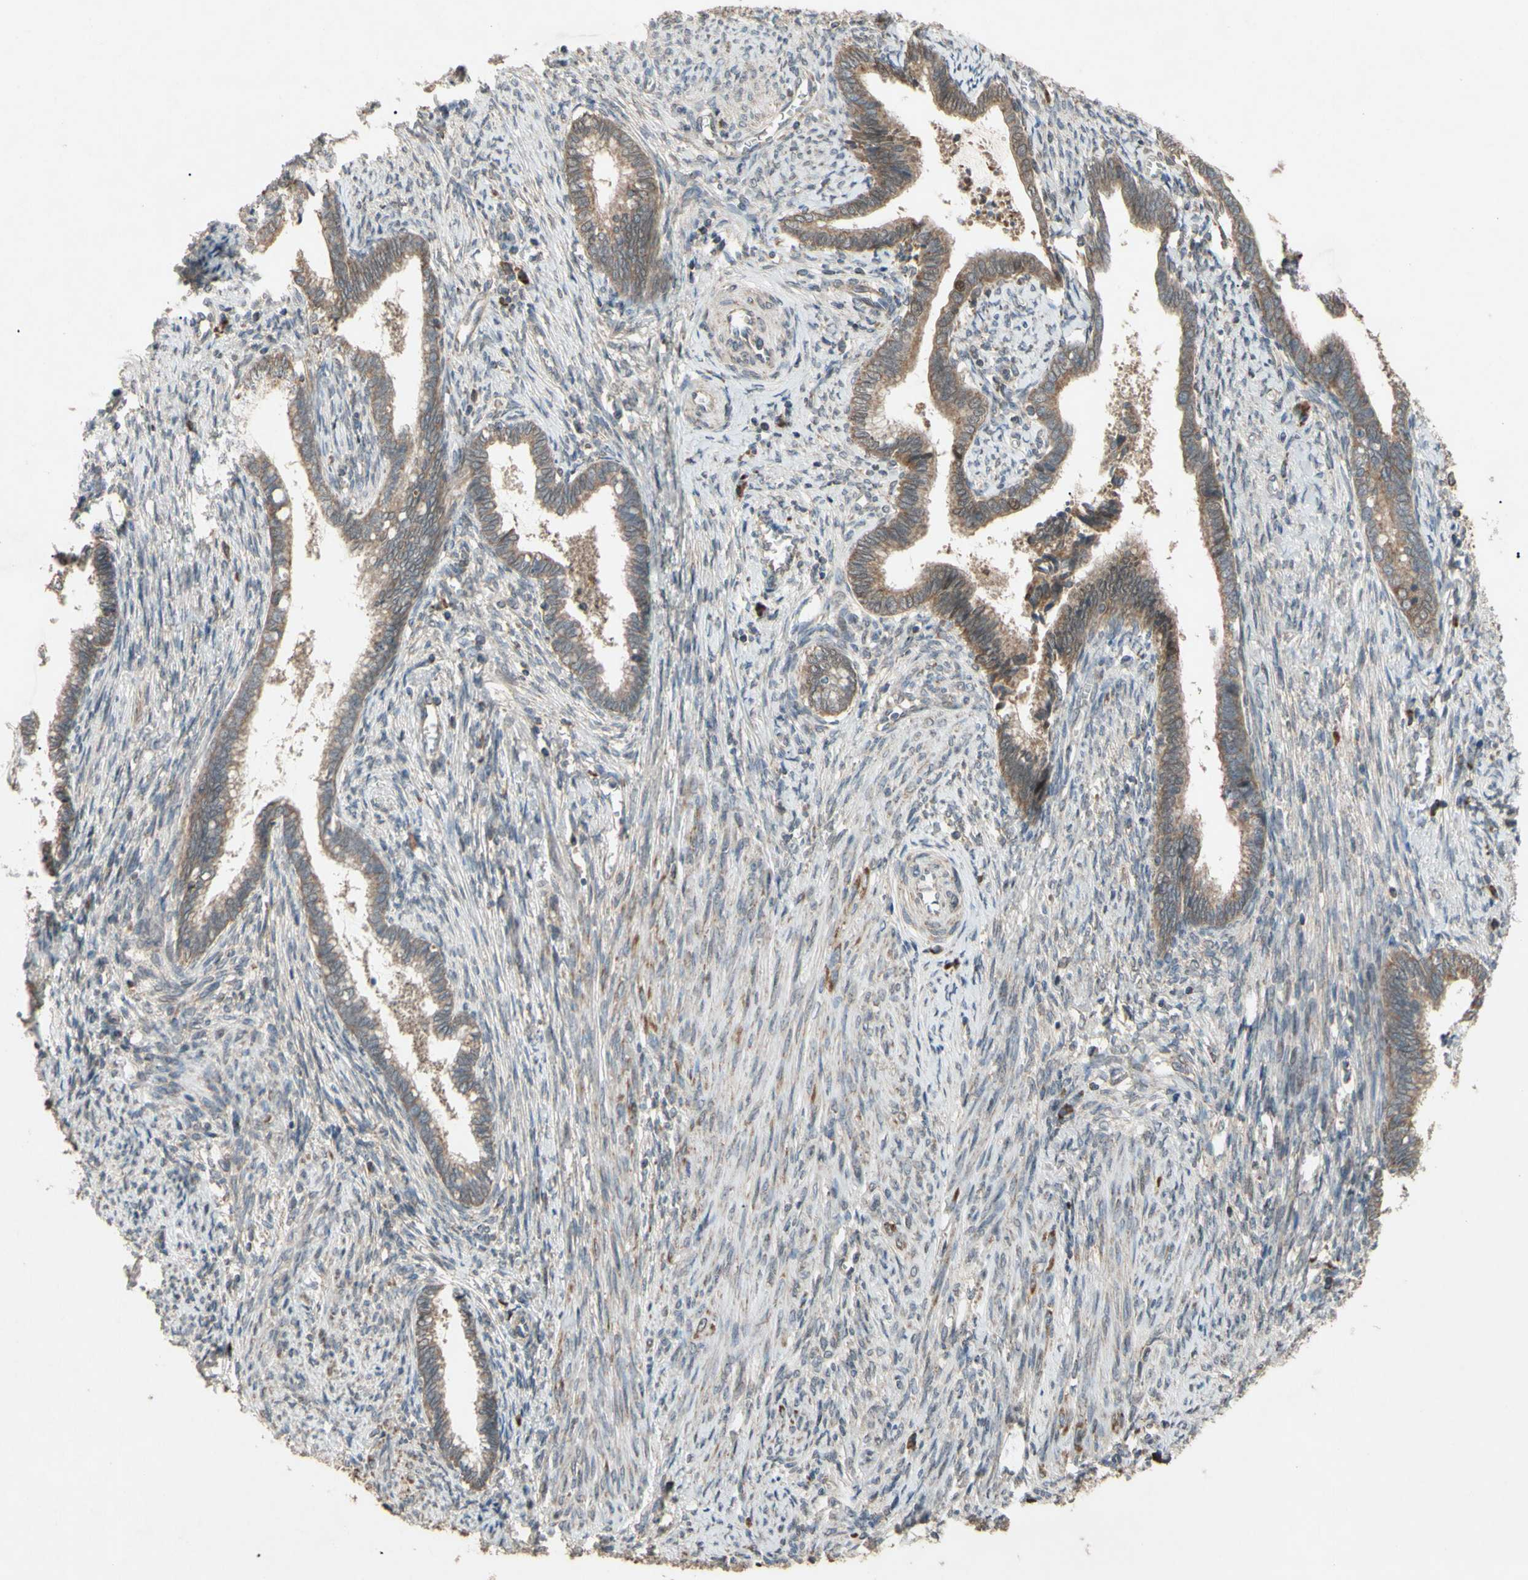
{"staining": {"intensity": "weak", "quantity": ">75%", "location": "cytoplasmic/membranous"}, "tissue": "cervical cancer", "cell_type": "Tumor cells", "image_type": "cancer", "snomed": [{"axis": "morphology", "description": "Adenocarcinoma, NOS"}, {"axis": "topography", "description": "Cervix"}], "caption": "Immunohistochemical staining of cervical adenocarcinoma demonstrates low levels of weak cytoplasmic/membranous protein staining in approximately >75% of tumor cells.", "gene": "CD164", "patient": {"sex": "female", "age": 44}}